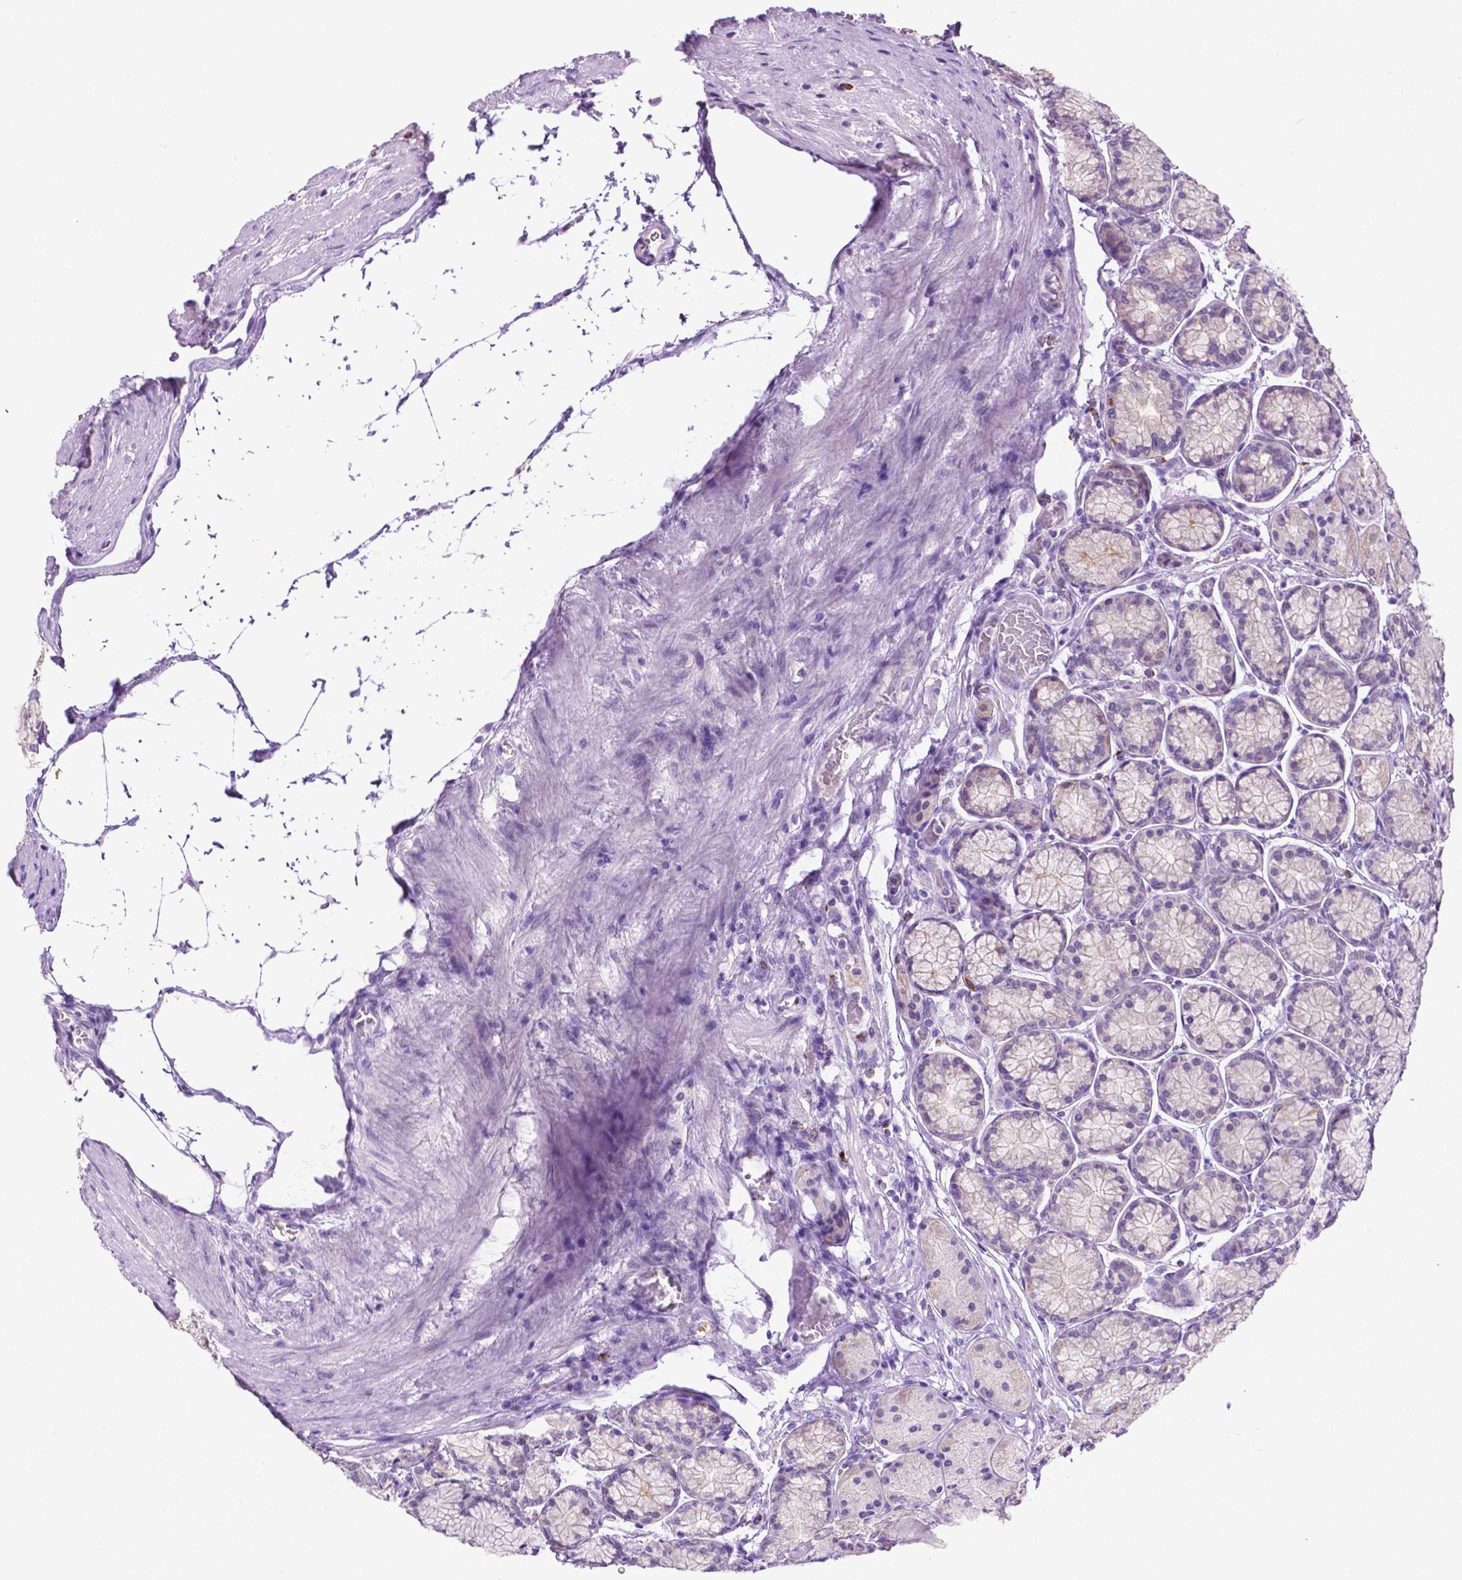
{"staining": {"intensity": "weak", "quantity": "<25%", "location": "cytoplasmic/membranous"}, "tissue": "stomach", "cell_type": "Glandular cells", "image_type": "normal", "snomed": [{"axis": "morphology", "description": "Normal tissue, NOS"}, {"axis": "morphology", "description": "Adenocarcinoma, NOS"}, {"axis": "morphology", "description": "Adenocarcinoma, High grade"}, {"axis": "topography", "description": "Stomach, upper"}, {"axis": "topography", "description": "Stomach"}], "caption": "Stomach was stained to show a protein in brown. There is no significant expression in glandular cells. (IHC, brightfield microscopy, high magnification).", "gene": "MMP27", "patient": {"sex": "female", "age": 65}}